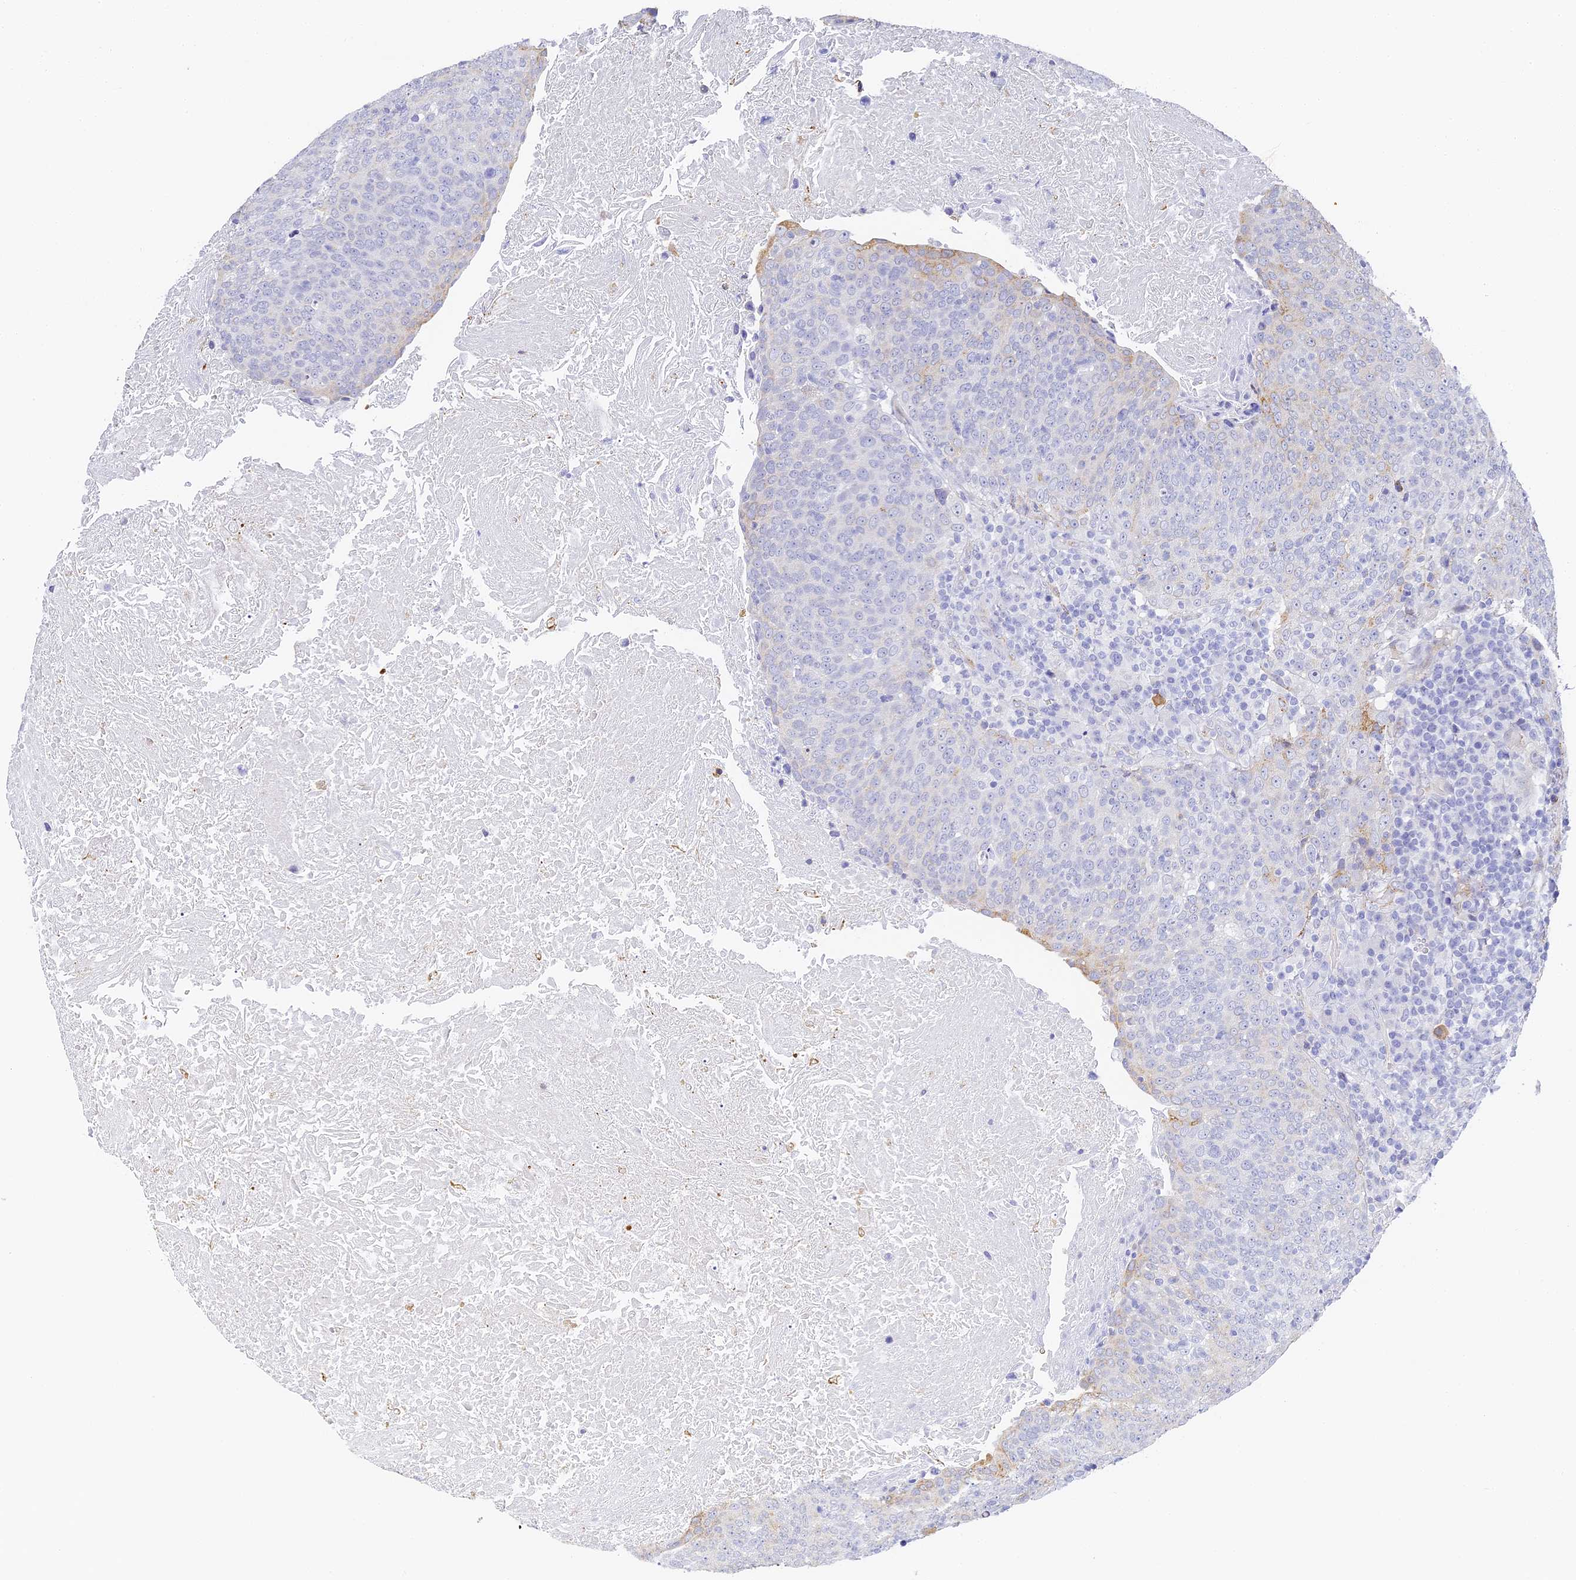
{"staining": {"intensity": "weak", "quantity": "<25%", "location": "cytoplasmic/membranous"}, "tissue": "head and neck cancer", "cell_type": "Tumor cells", "image_type": "cancer", "snomed": [{"axis": "morphology", "description": "Squamous cell carcinoma, NOS"}, {"axis": "morphology", "description": "Squamous cell carcinoma, metastatic, NOS"}, {"axis": "topography", "description": "Lymph node"}, {"axis": "topography", "description": "Head-Neck"}], "caption": "Head and neck cancer (squamous cell carcinoma) was stained to show a protein in brown. There is no significant positivity in tumor cells.", "gene": "GJA1", "patient": {"sex": "male", "age": 62}}